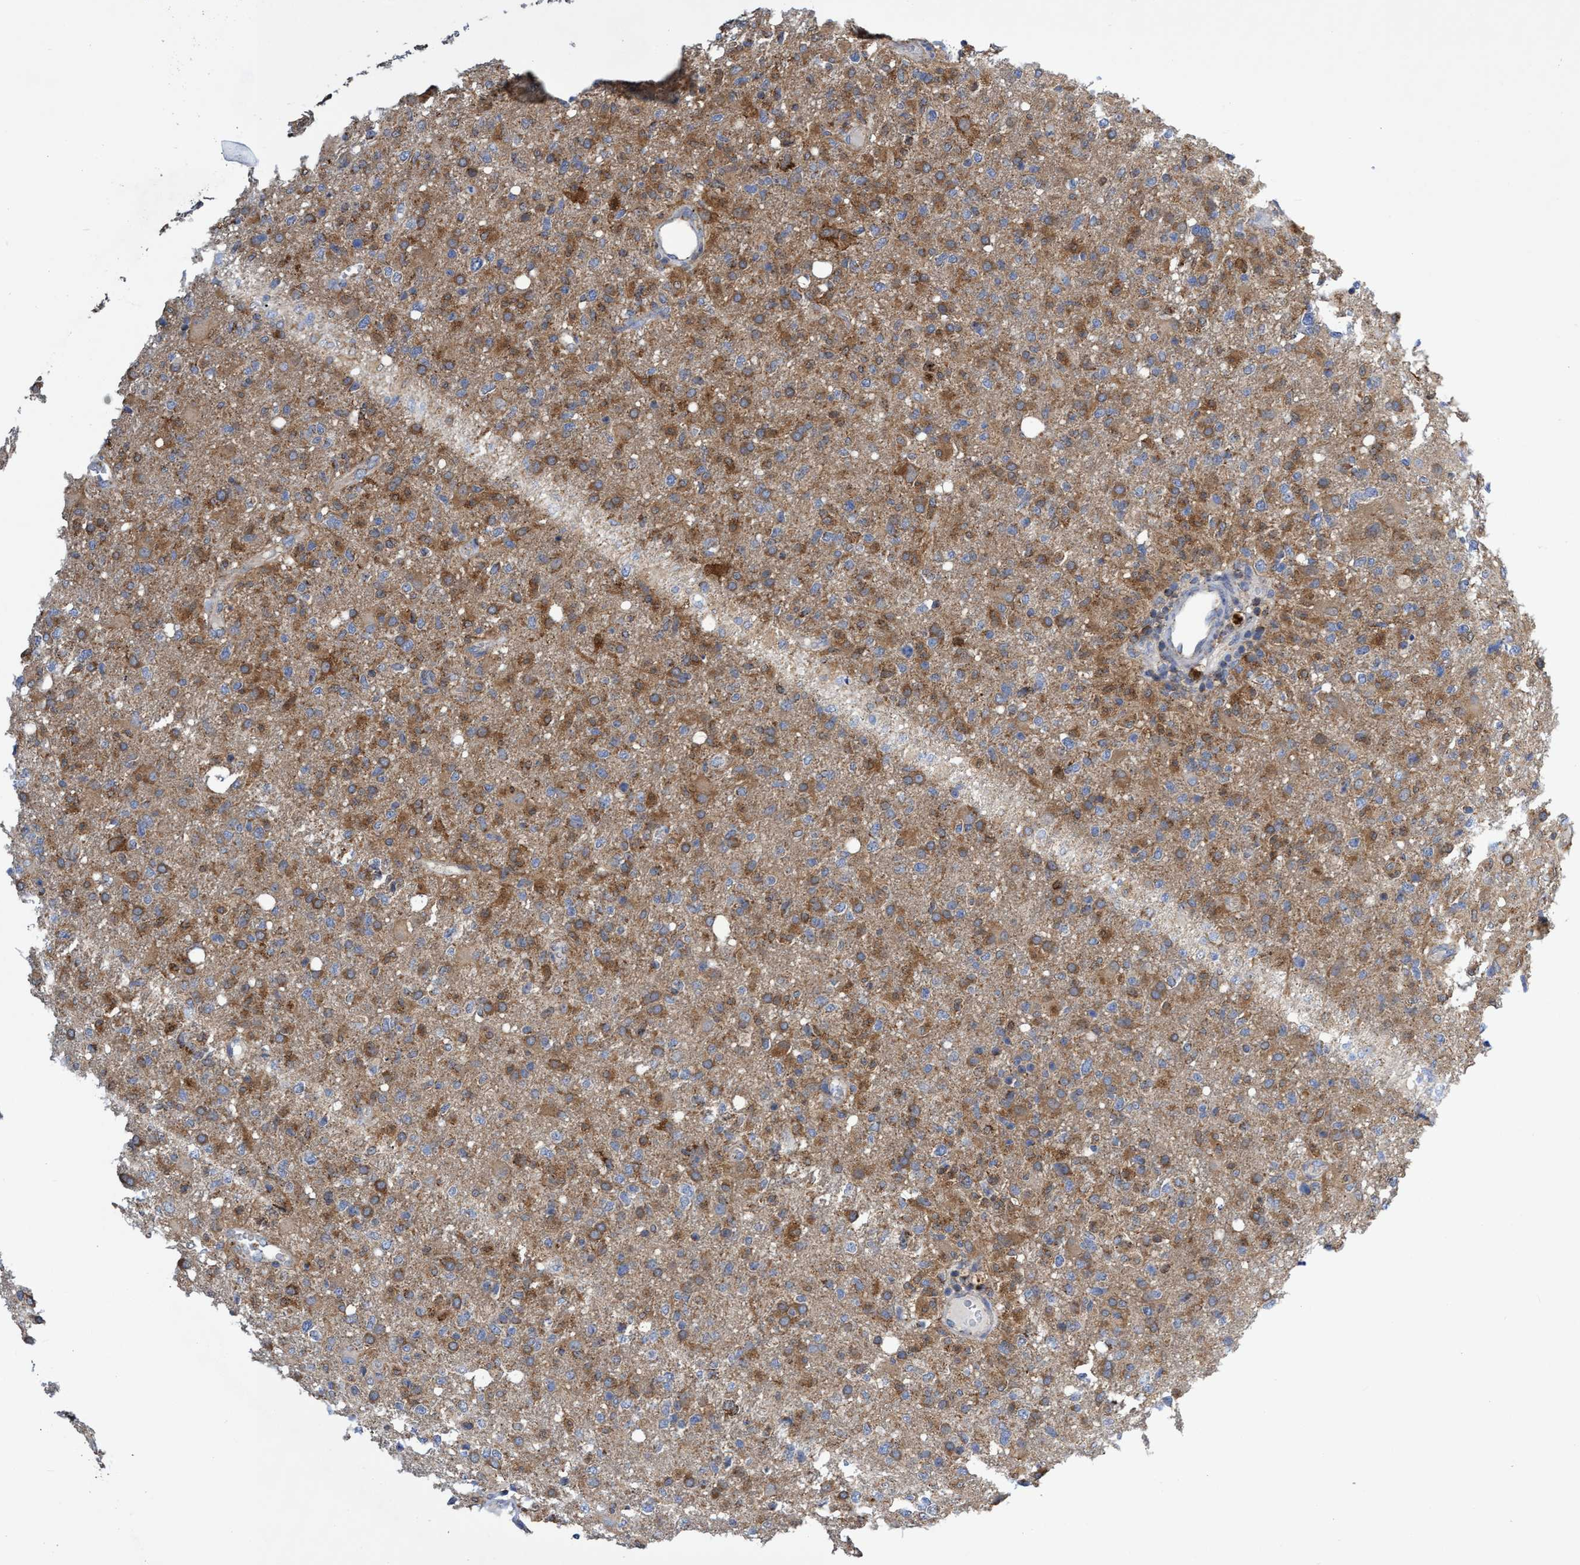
{"staining": {"intensity": "moderate", "quantity": "25%-75%", "location": "cytoplasmic/membranous"}, "tissue": "glioma", "cell_type": "Tumor cells", "image_type": "cancer", "snomed": [{"axis": "morphology", "description": "Glioma, malignant, High grade"}, {"axis": "topography", "description": "Brain"}], "caption": "Immunohistochemical staining of malignant glioma (high-grade) exhibits moderate cytoplasmic/membranous protein staining in approximately 25%-75% of tumor cells.", "gene": "CRYZ", "patient": {"sex": "female", "age": 57}}